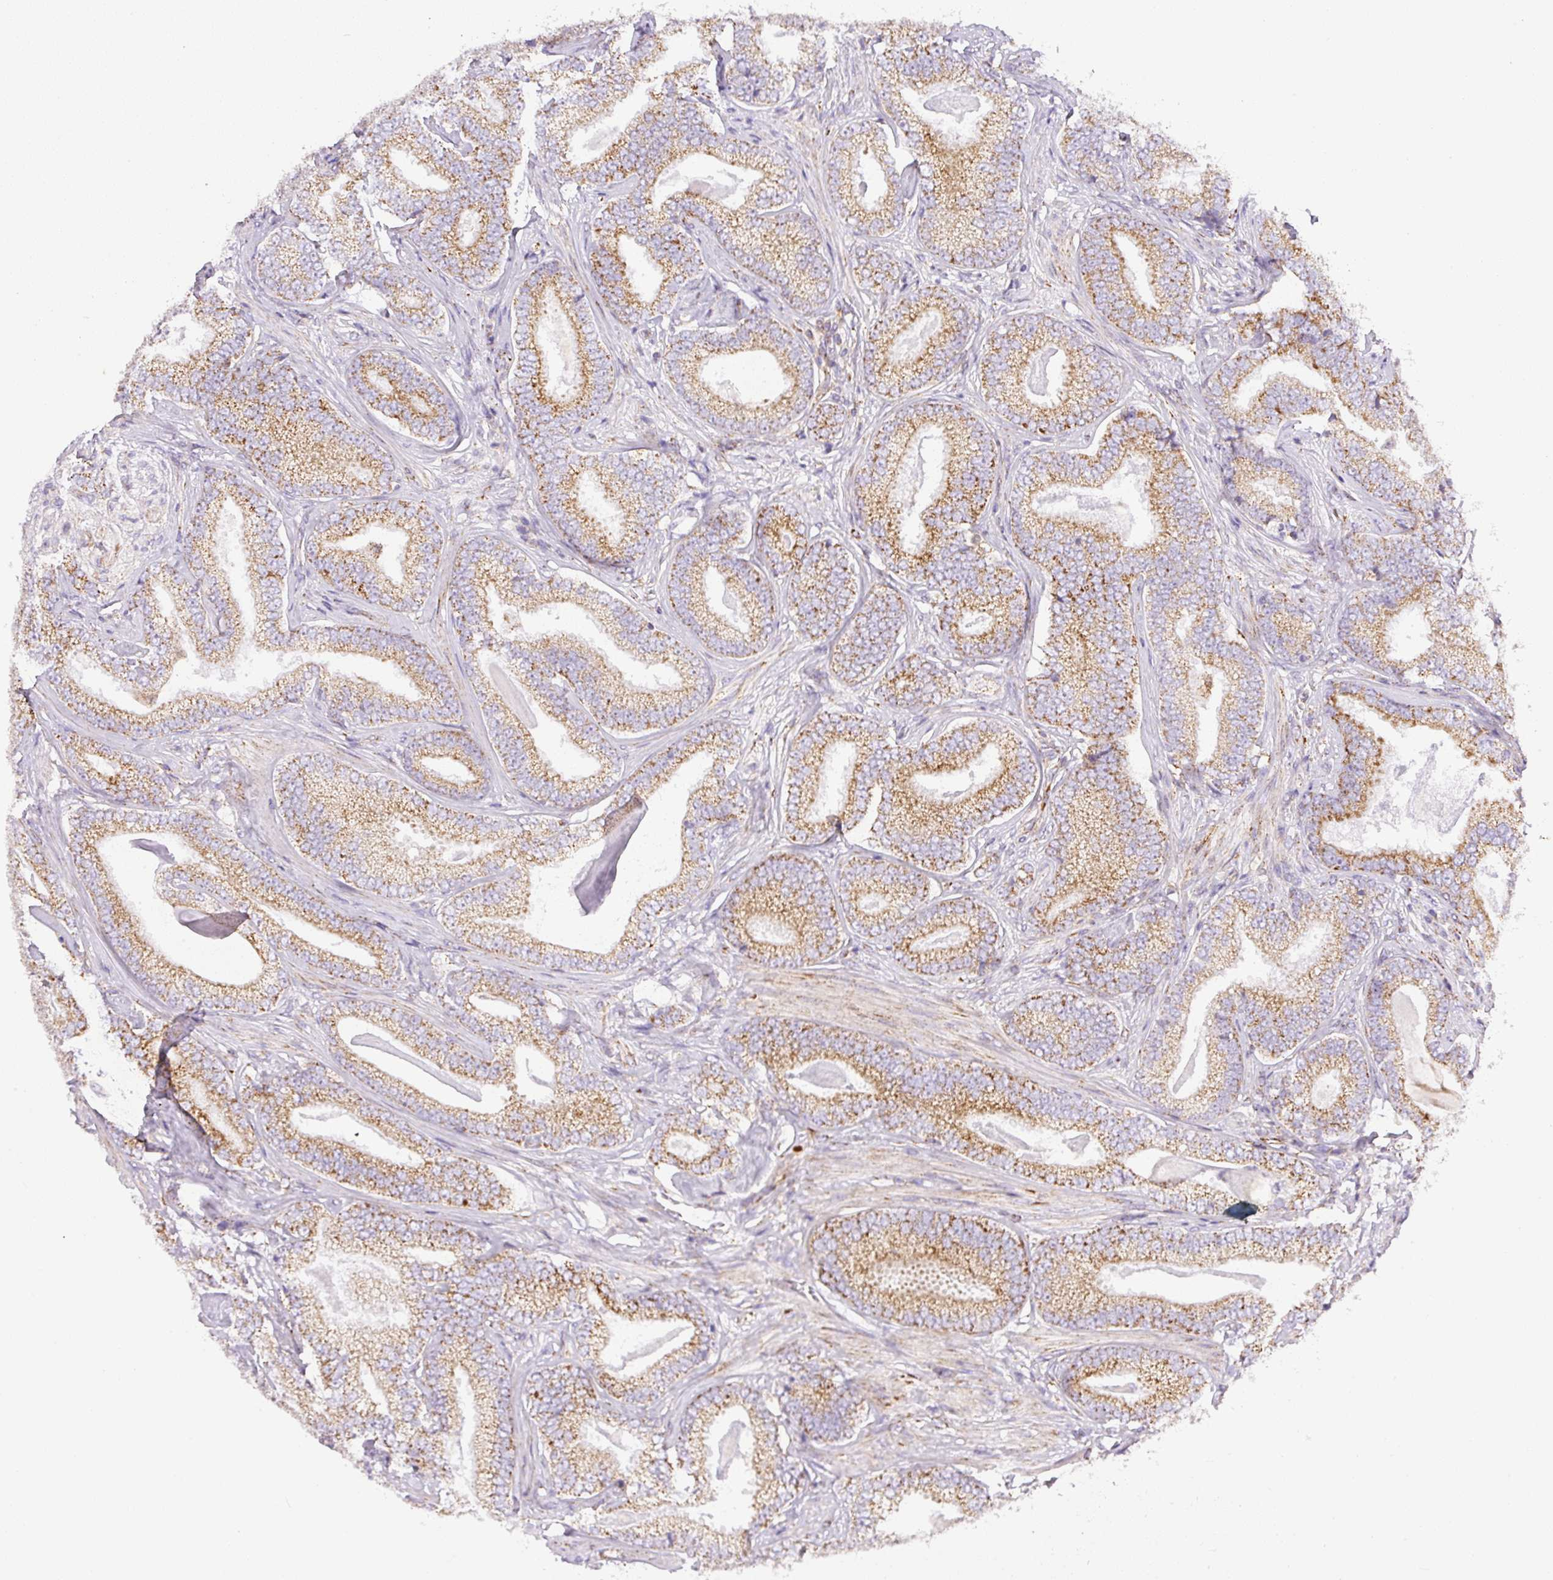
{"staining": {"intensity": "moderate", "quantity": ">75%", "location": "cytoplasmic/membranous"}, "tissue": "prostate cancer", "cell_type": "Tumor cells", "image_type": "cancer", "snomed": [{"axis": "morphology", "description": "Adenocarcinoma, Low grade"}, {"axis": "topography", "description": "Prostate"}], "caption": "Protein expression analysis of prostate adenocarcinoma (low-grade) demonstrates moderate cytoplasmic/membranous expression in about >75% of tumor cells.", "gene": "NF1", "patient": {"sex": "male", "age": 63}}